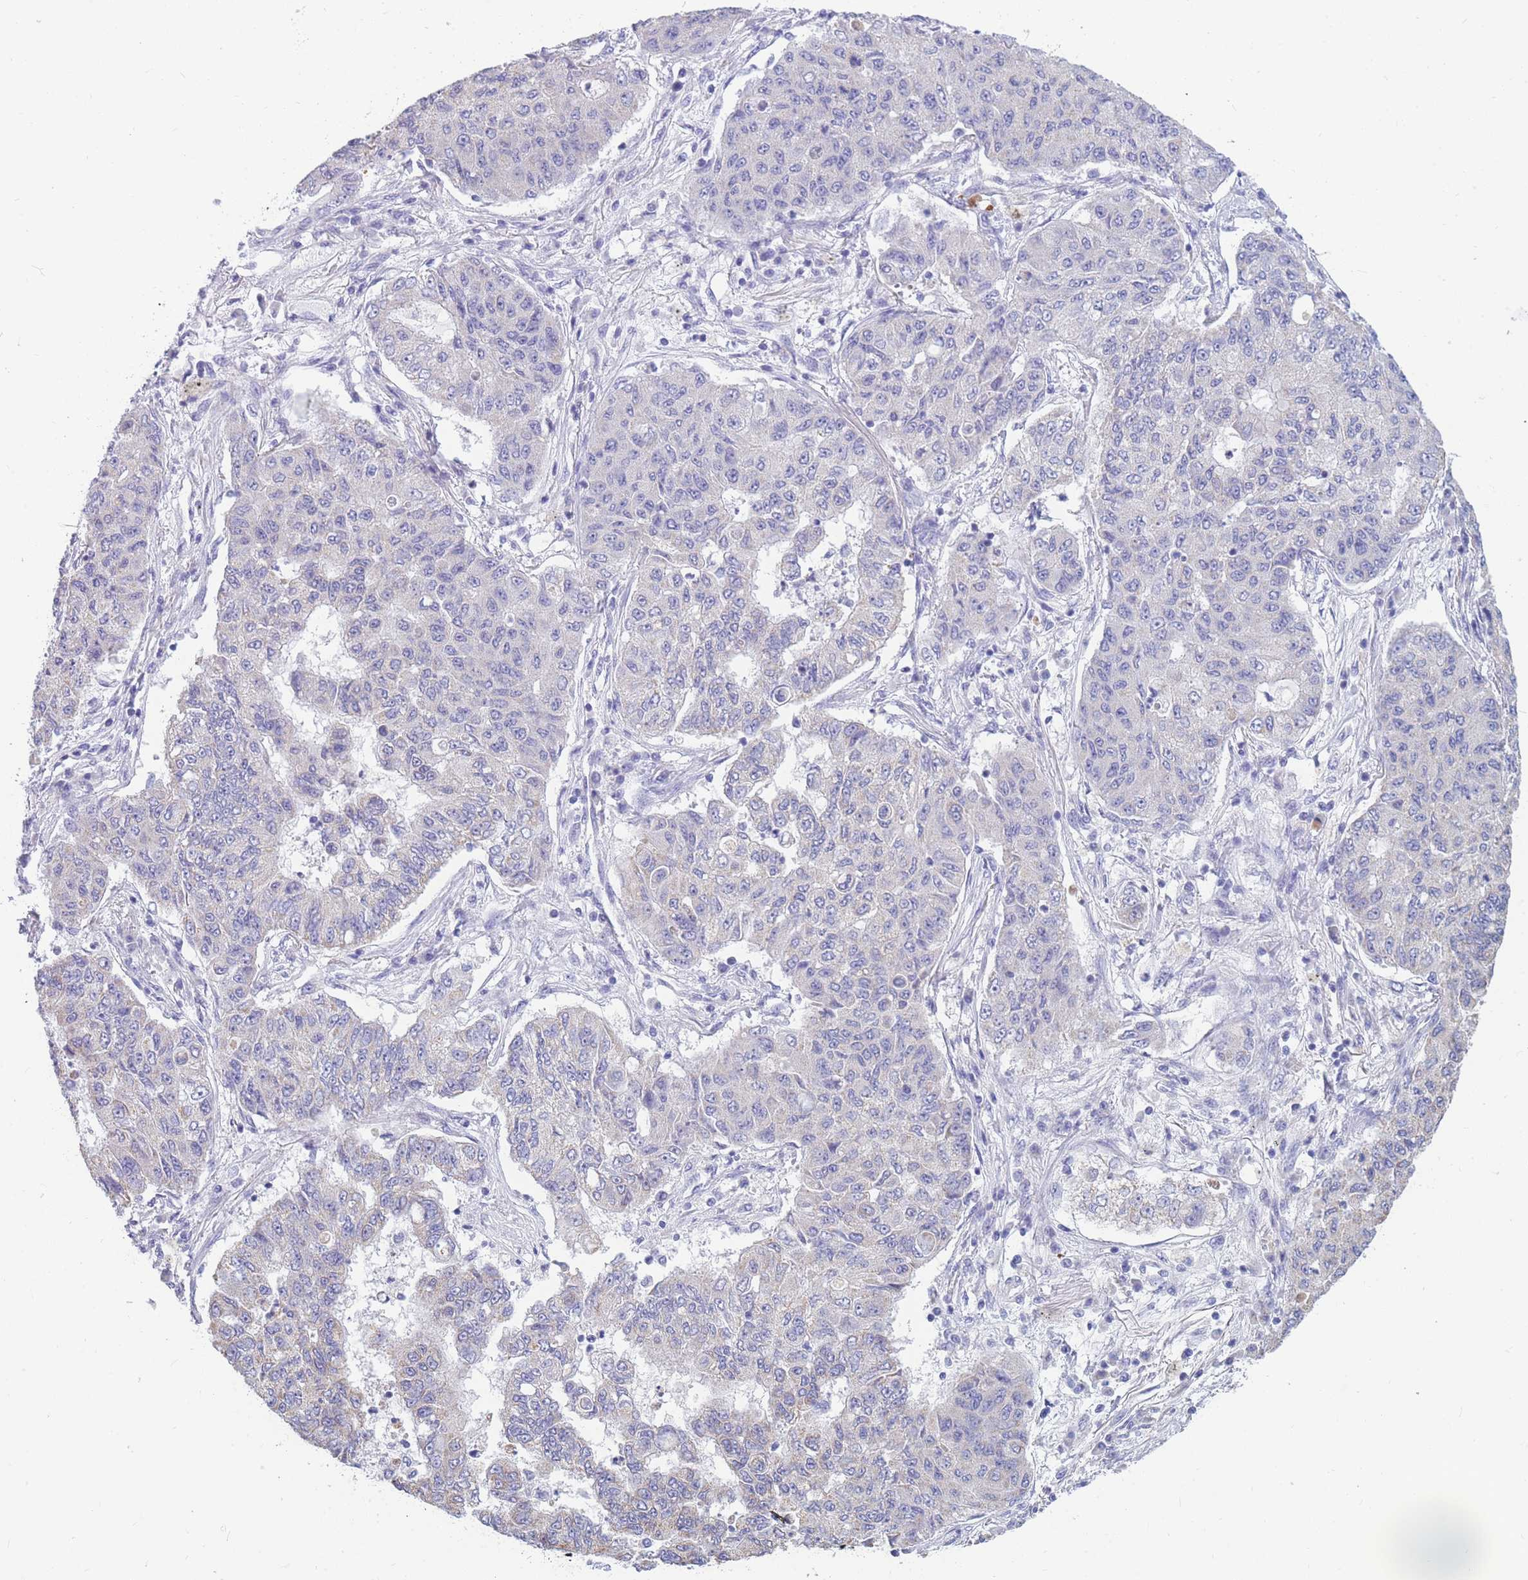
{"staining": {"intensity": "negative", "quantity": "none", "location": "none"}, "tissue": "lung cancer", "cell_type": "Tumor cells", "image_type": "cancer", "snomed": [{"axis": "morphology", "description": "Squamous cell carcinoma, NOS"}, {"axis": "topography", "description": "Lung"}], "caption": "Lung cancer stained for a protein using IHC displays no positivity tumor cells.", "gene": "DHRS11", "patient": {"sex": "male", "age": 74}}